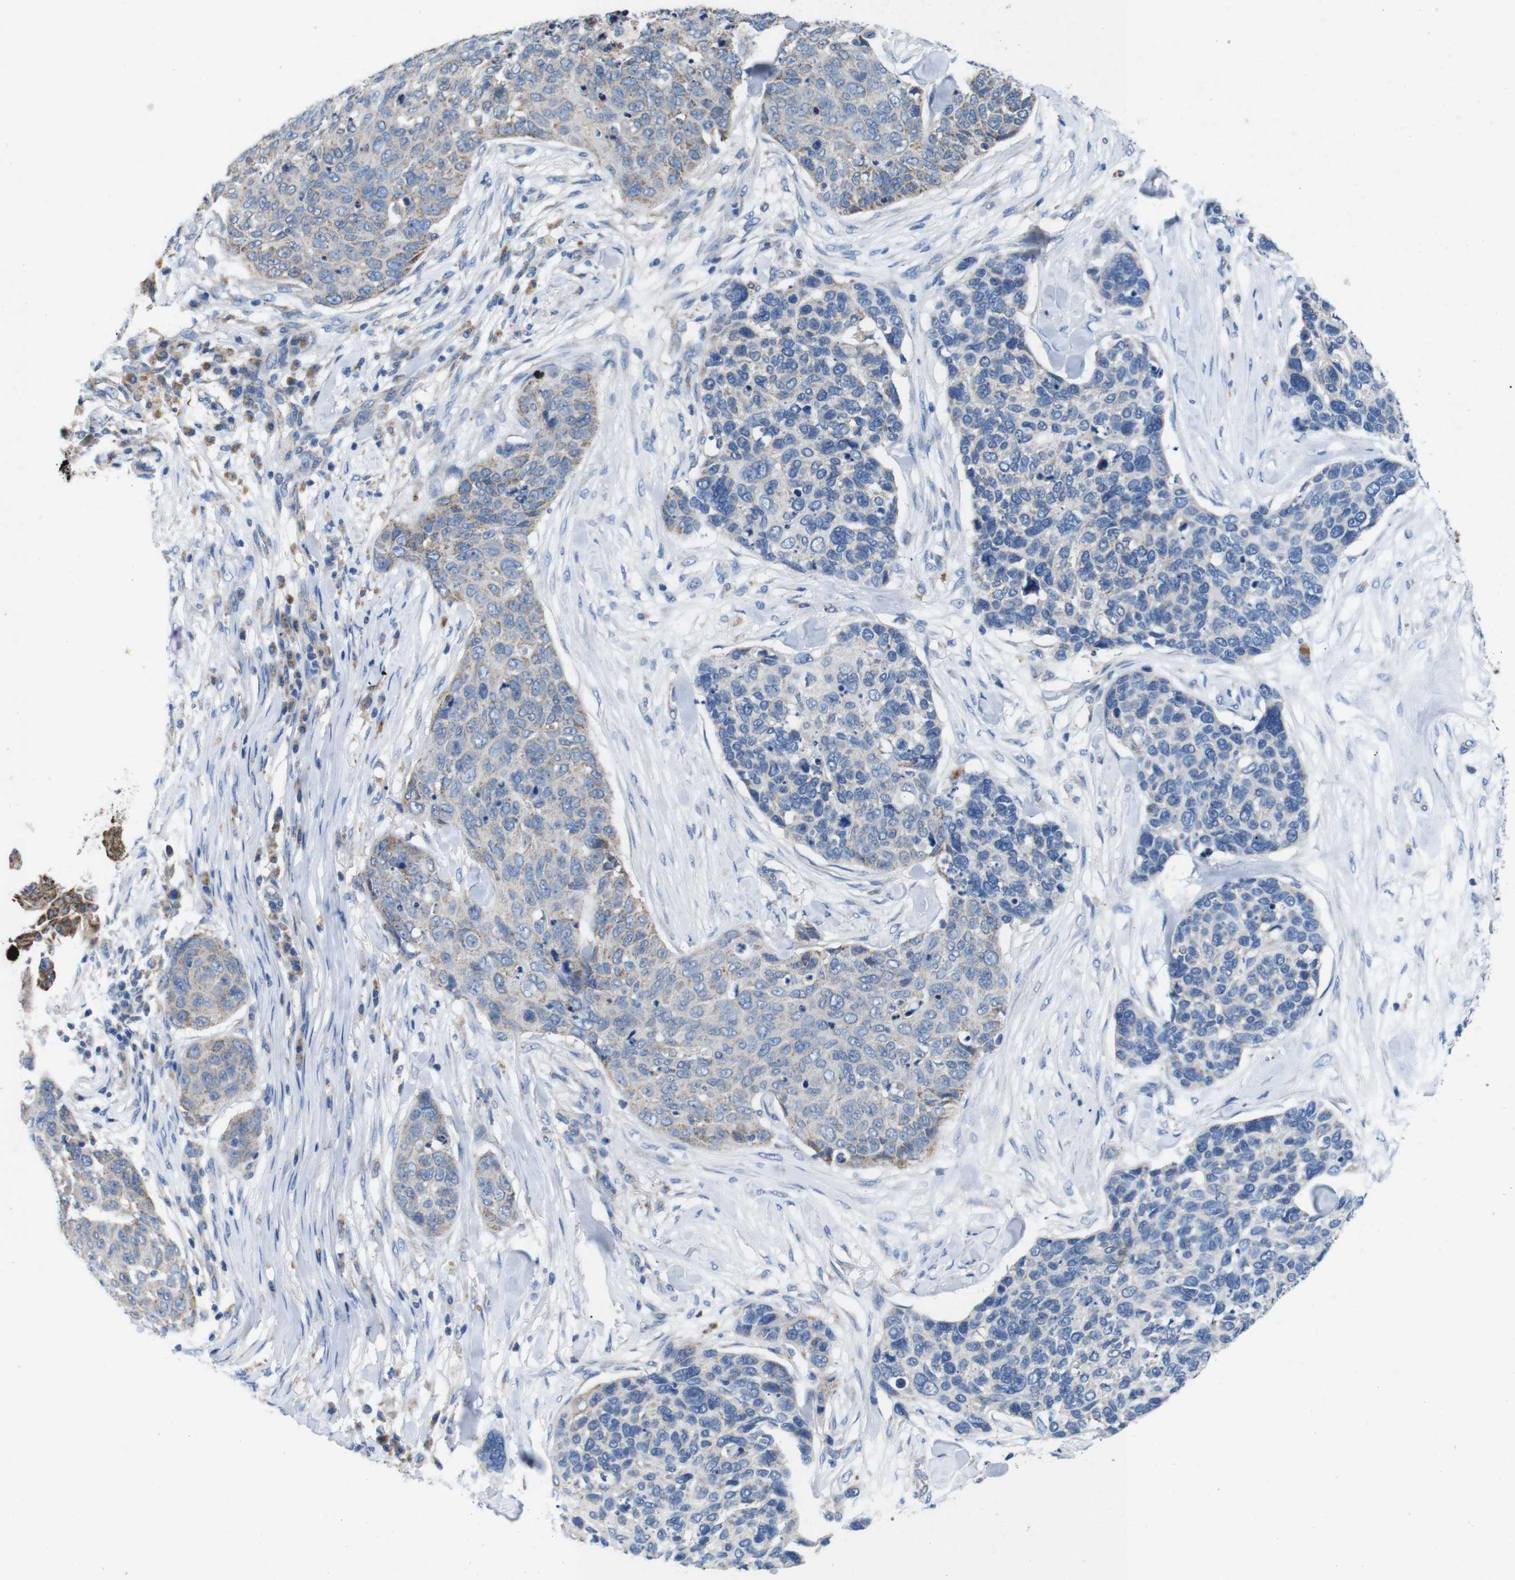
{"staining": {"intensity": "moderate", "quantity": "<25%", "location": "cytoplasmic/membranous"}, "tissue": "skin cancer", "cell_type": "Tumor cells", "image_type": "cancer", "snomed": [{"axis": "morphology", "description": "Squamous cell carcinoma in situ, NOS"}, {"axis": "morphology", "description": "Squamous cell carcinoma, NOS"}, {"axis": "topography", "description": "Skin"}], "caption": "Skin squamous cell carcinoma was stained to show a protein in brown. There is low levels of moderate cytoplasmic/membranous expression in approximately <25% of tumor cells. (IHC, brightfield microscopy, high magnification).", "gene": "F2RL1", "patient": {"sex": "male", "age": 93}}